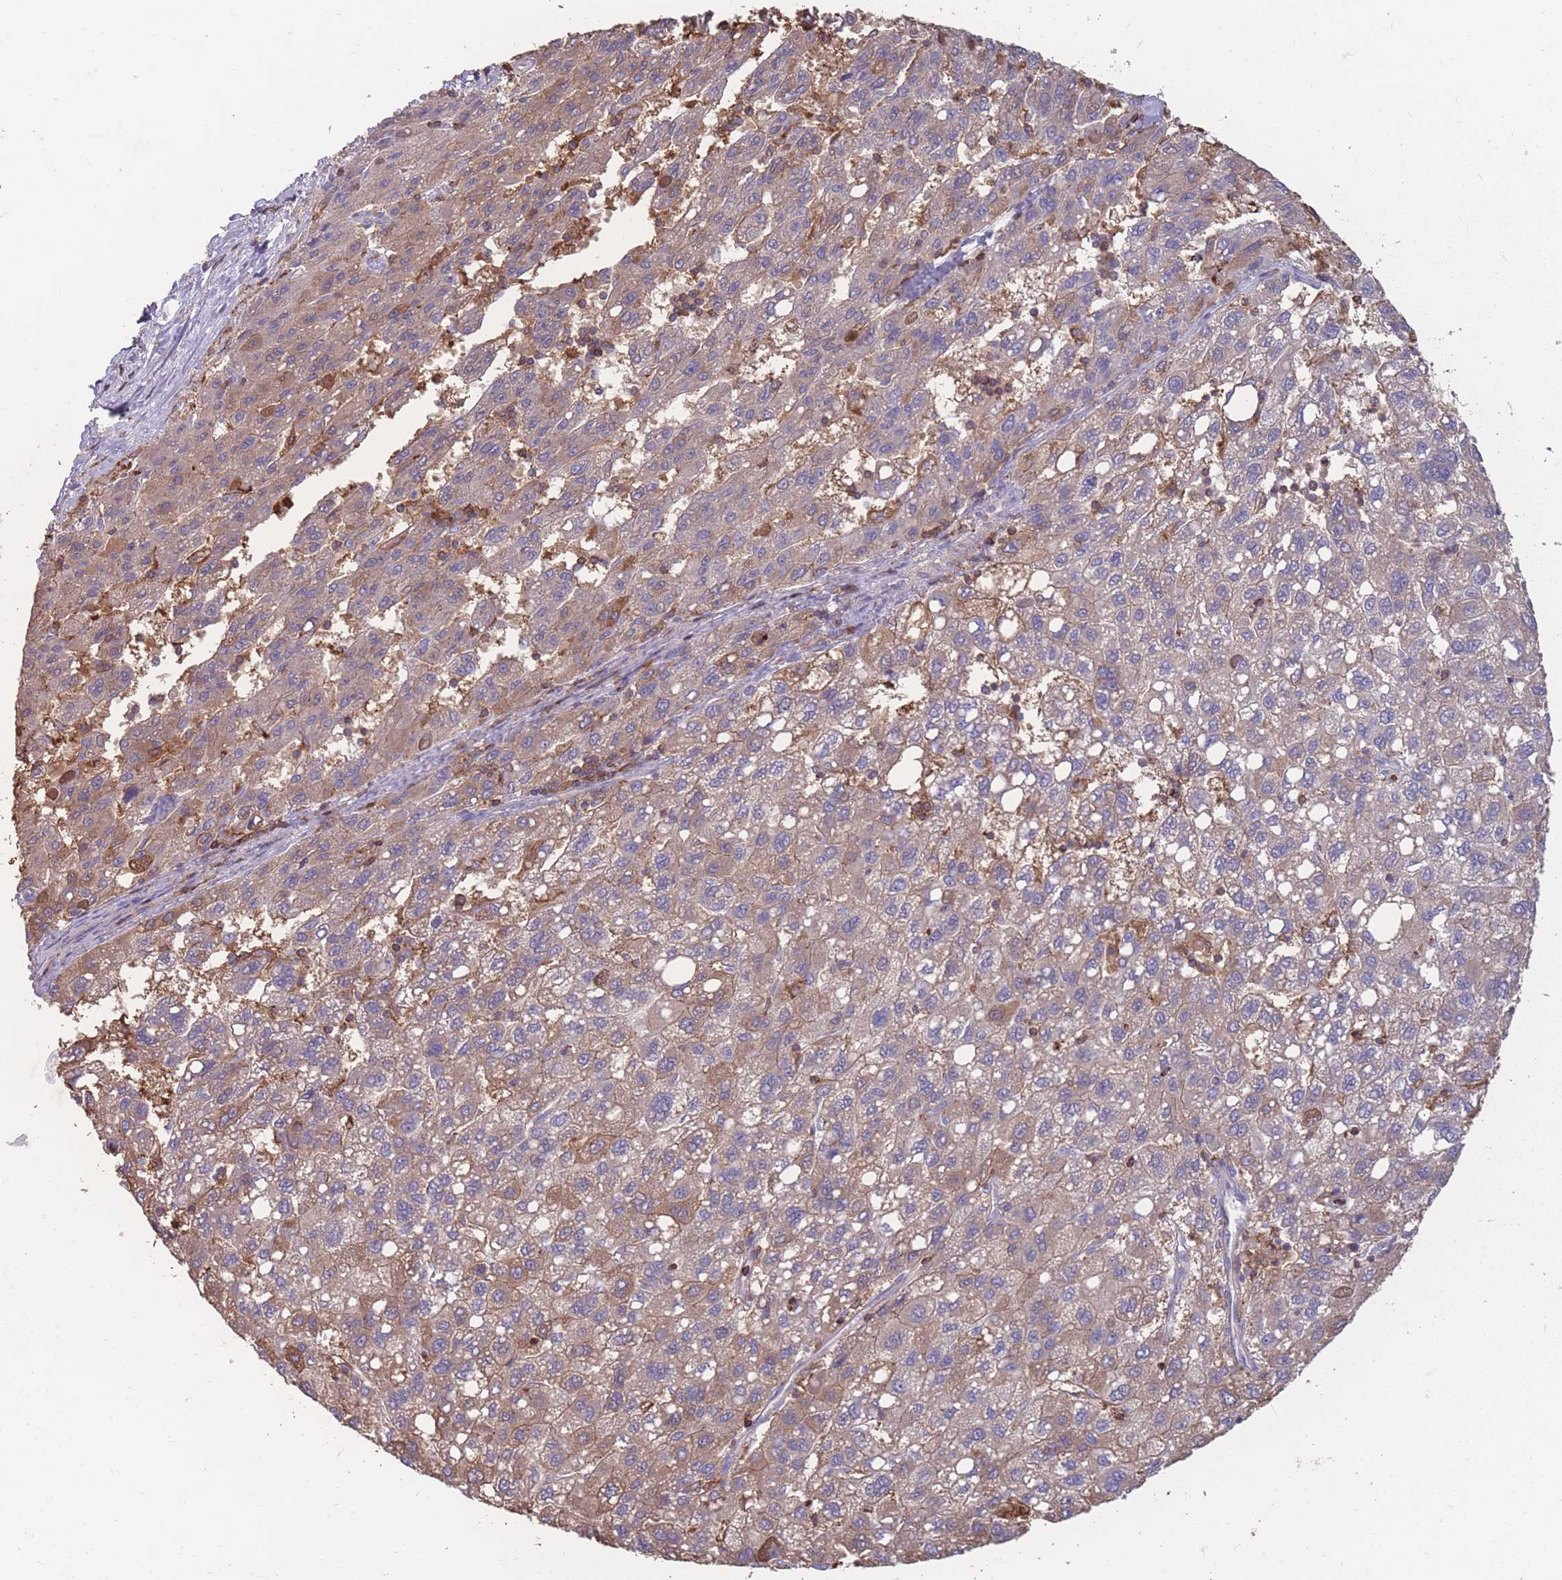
{"staining": {"intensity": "moderate", "quantity": ">75%", "location": "cytoplasmic/membranous"}, "tissue": "liver cancer", "cell_type": "Tumor cells", "image_type": "cancer", "snomed": [{"axis": "morphology", "description": "Carcinoma, Hepatocellular, NOS"}, {"axis": "topography", "description": "Liver"}], "caption": "A medium amount of moderate cytoplasmic/membranous staining is identified in about >75% of tumor cells in liver cancer tissue.", "gene": "CD33", "patient": {"sex": "female", "age": 82}}